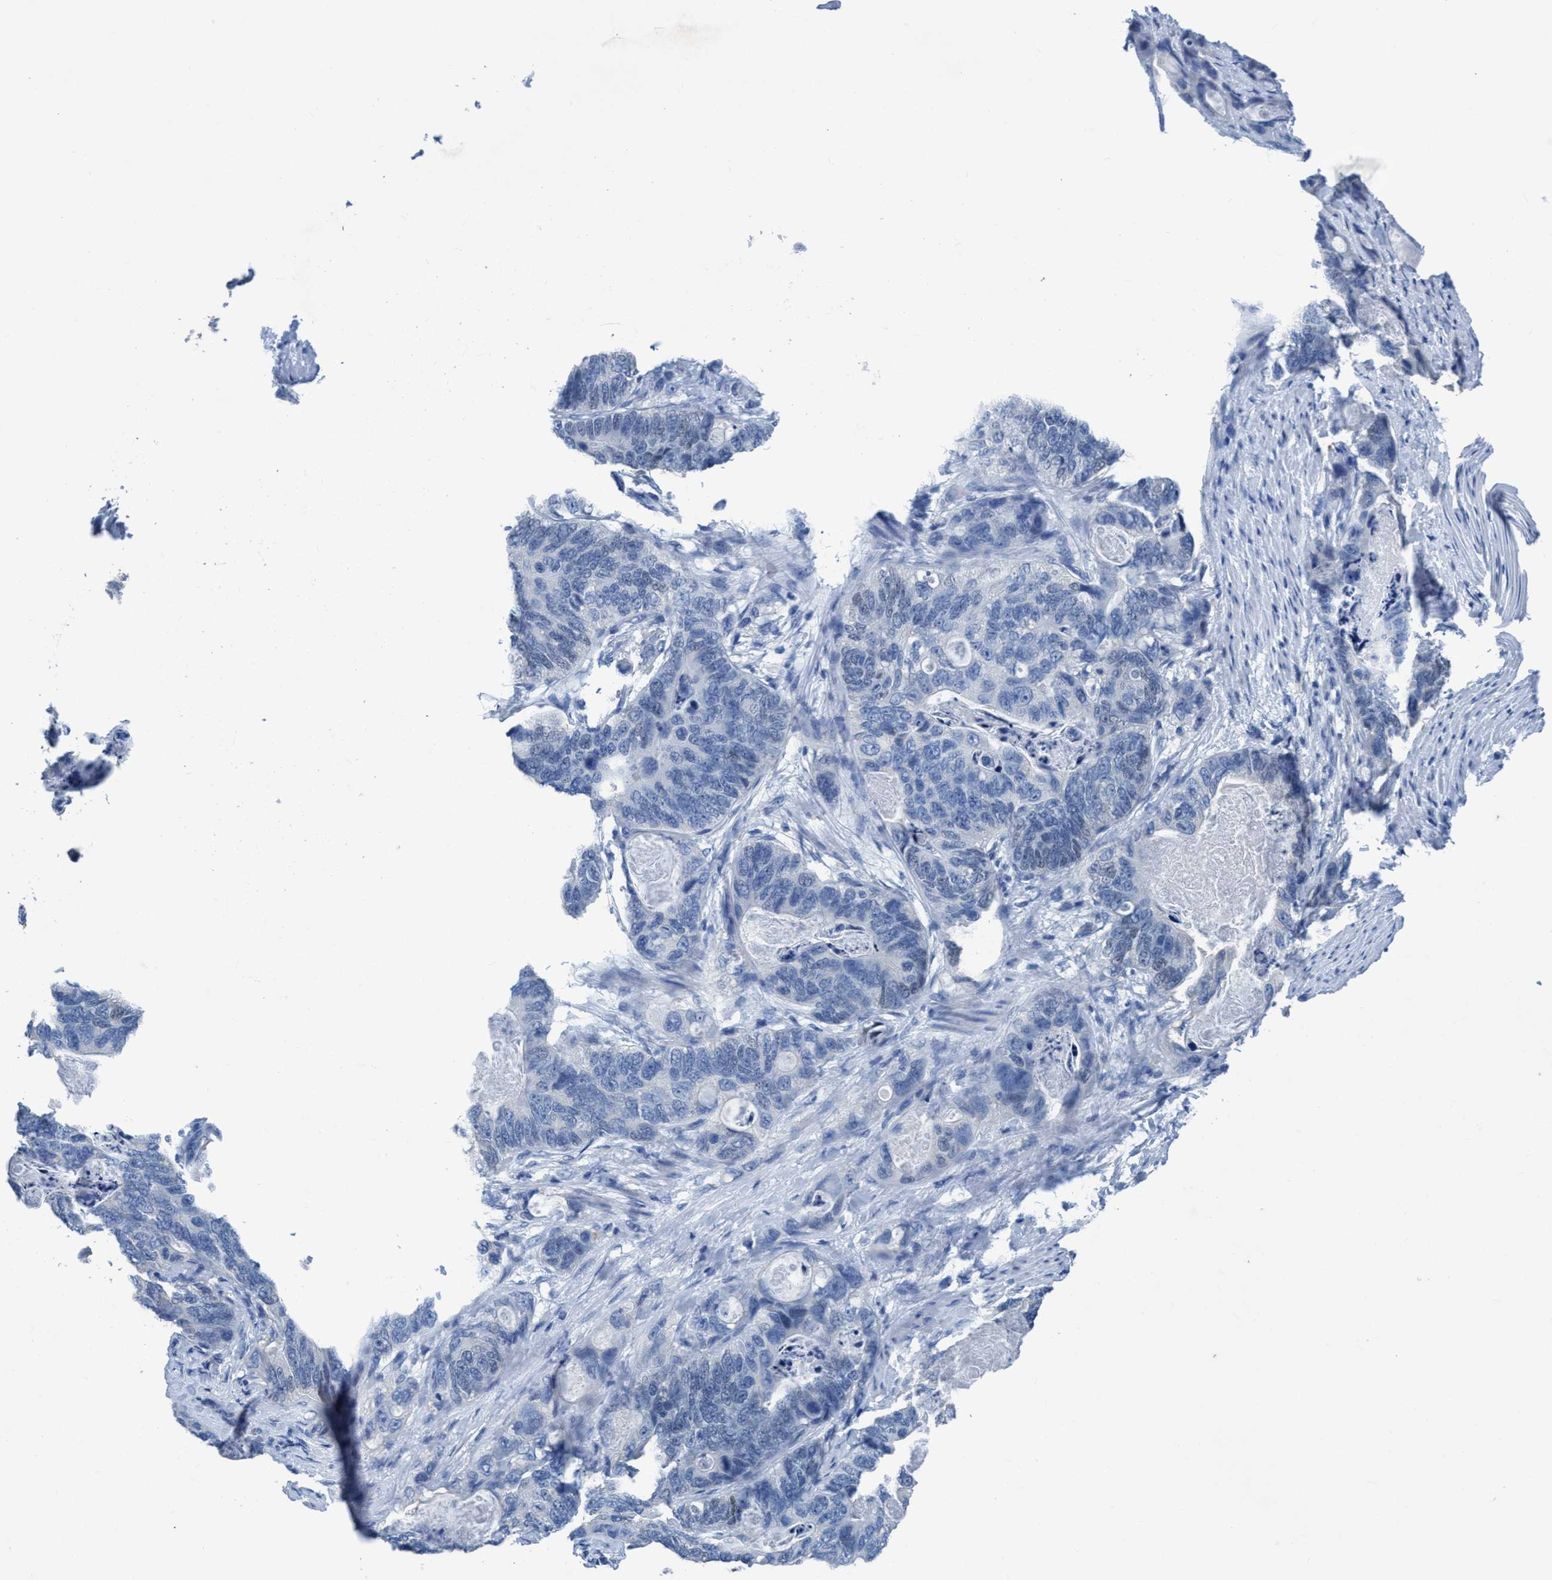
{"staining": {"intensity": "negative", "quantity": "none", "location": "none"}, "tissue": "stomach cancer", "cell_type": "Tumor cells", "image_type": "cancer", "snomed": [{"axis": "morphology", "description": "Normal tissue, NOS"}, {"axis": "morphology", "description": "Adenocarcinoma, NOS"}, {"axis": "topography", "description": "Stomach"}], "caption": "IHC image of neoplastic tissue: human stomach cancer stained with DAB shows no significant protein positivity in tumor cells.", "gene": "DNAI1", "patient": {"sex": "female", "age": 89}}